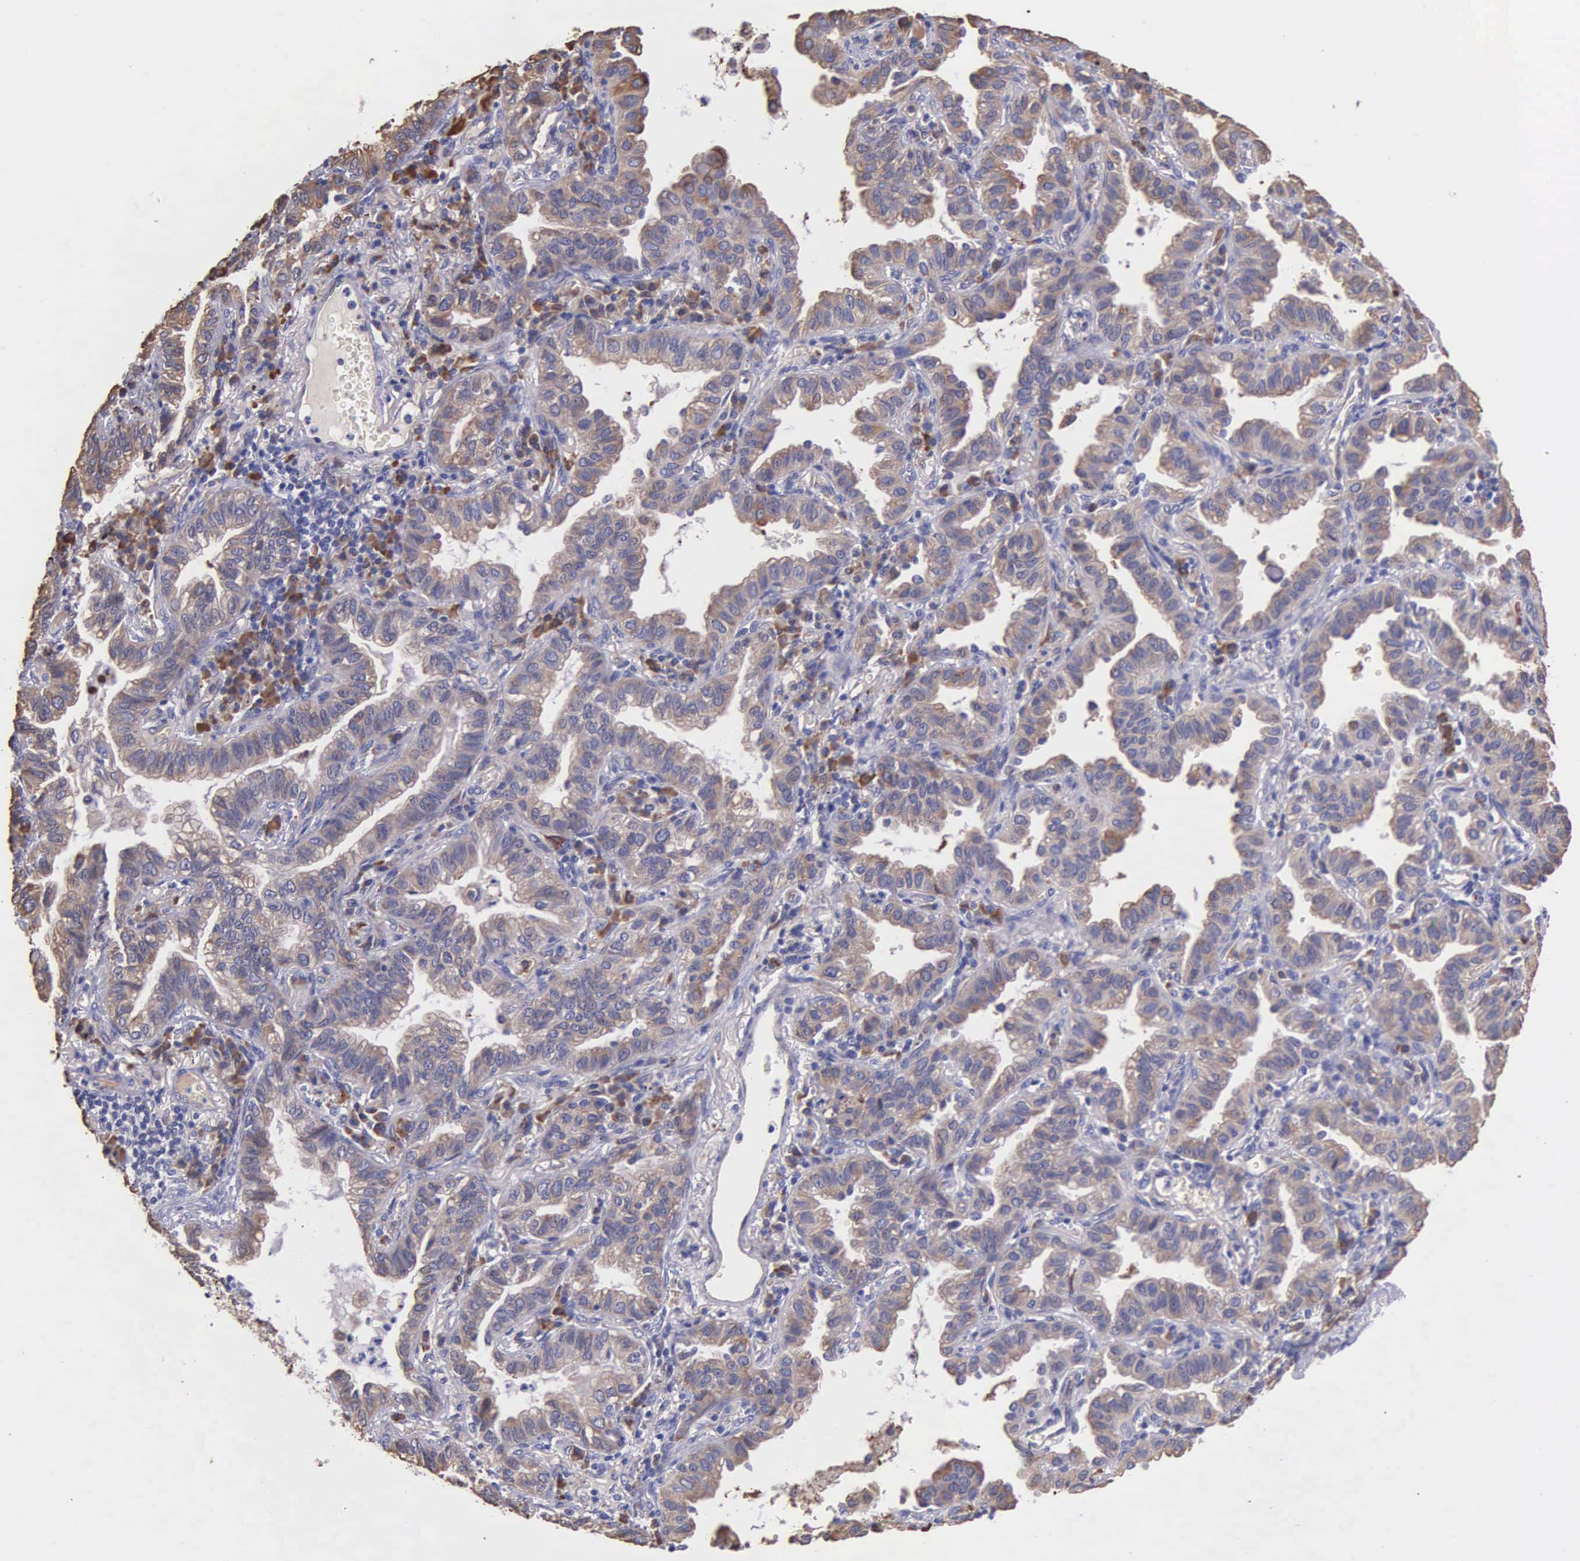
{"staining": {"intensity": "weak", "quantity": ">75%", "location": "cytoplasmic/membranous"}, "tissue": "lung cancer", "cell_type": "Tumor cells", "image_type": "cancer", "snomed": [{"axis": "morphology", "description": "Adenocarcinoma, NOS"}, {"axis": "topography", "description": "Lung"}], "caption": "Human lung adenocarcinoma stained for a protein (brown) exhibits weak cytoplasmic/membranous positive staining in approximately >75% of tumor cells.", "gene": "ZC3H12B", "patient": {"sex": "female", "age": 50}}